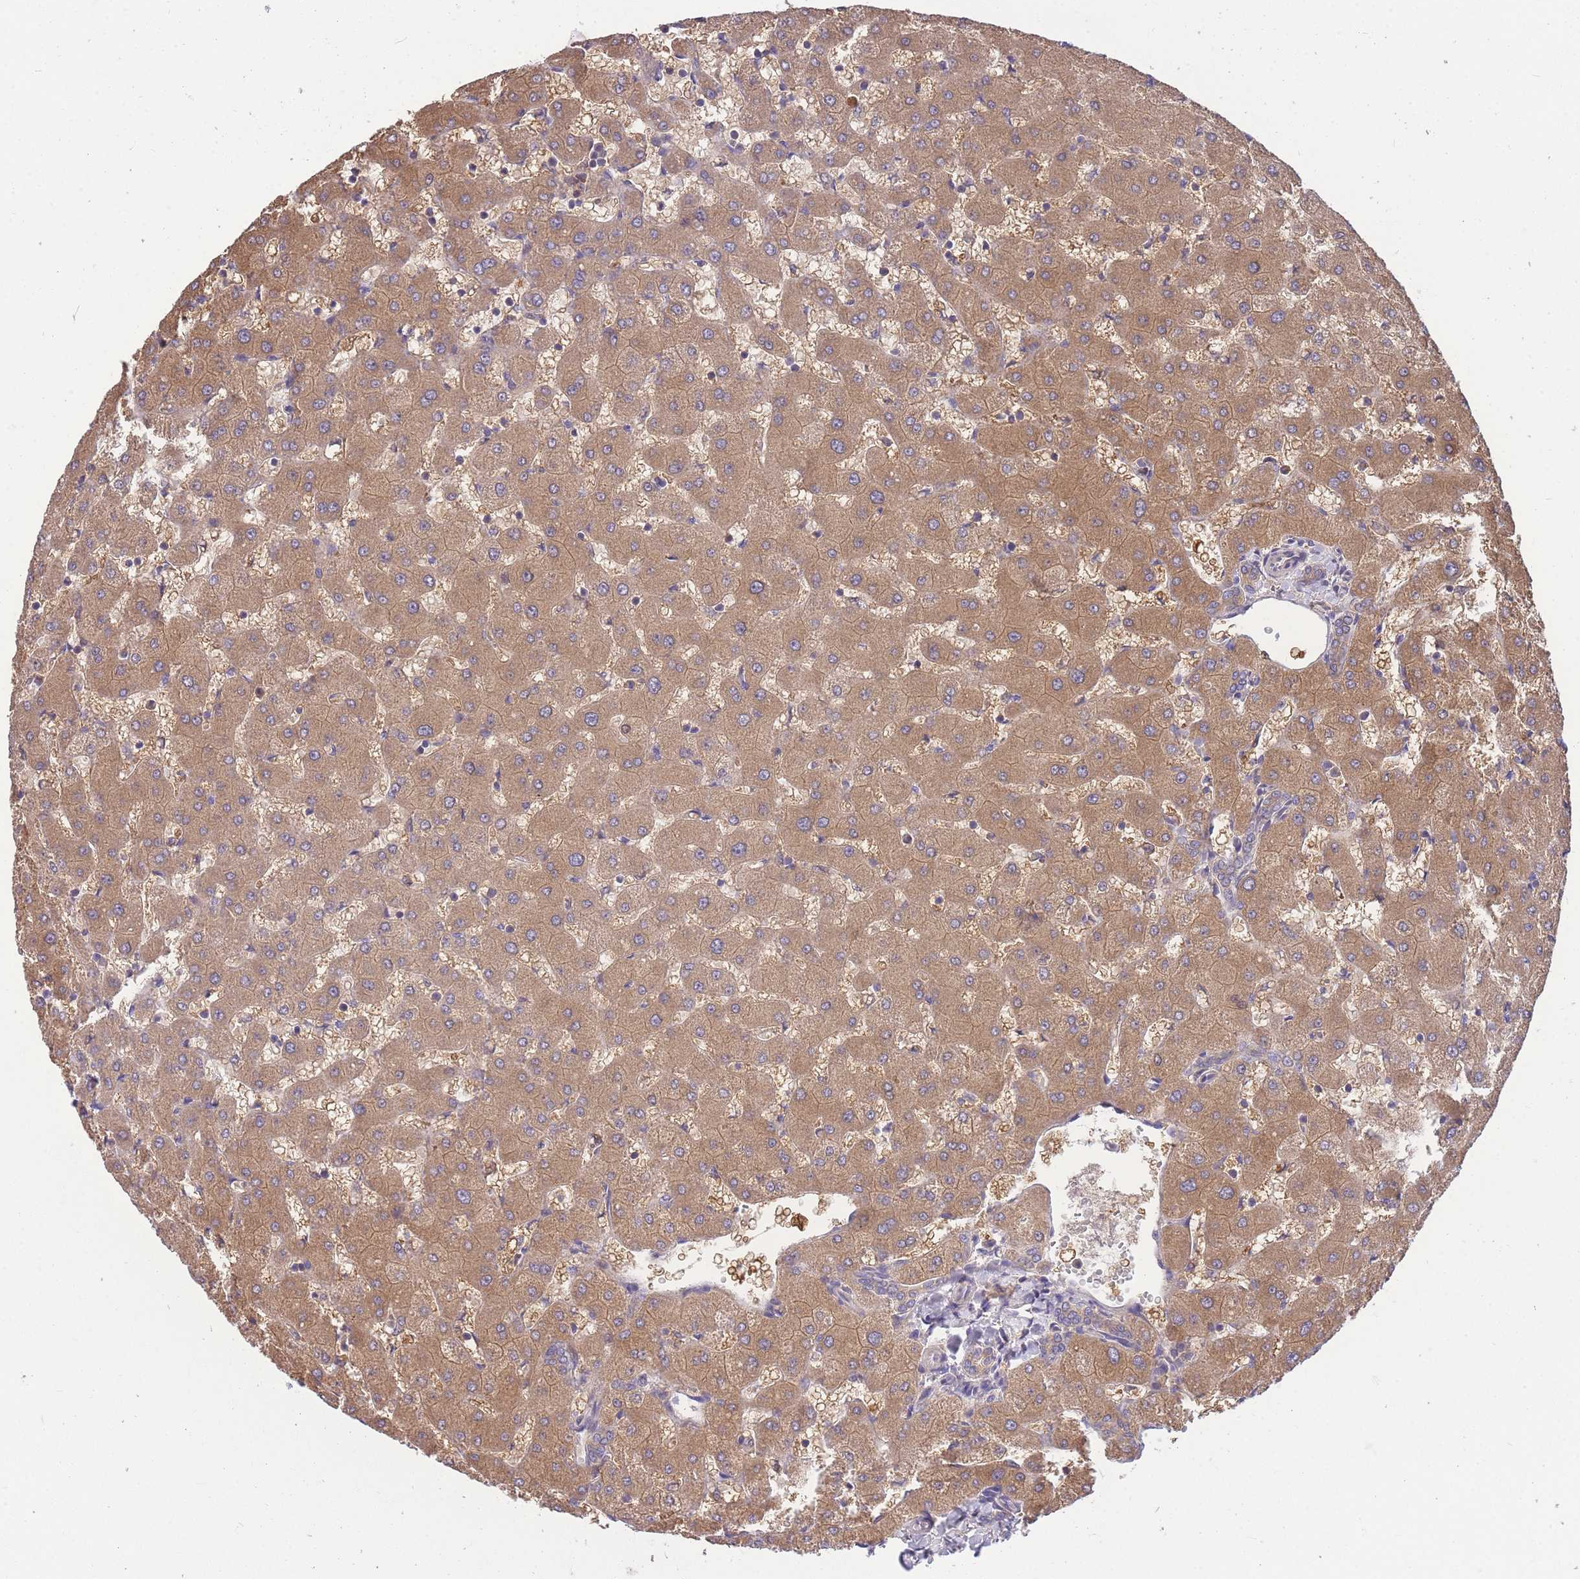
{"staining": {"intensity": "weak", "quantity": "25%-75%", "location": "cytoplasmic/membranous"}, "tissue": "liver", "cell_type": "Cholangiocytes", "image_type": "normal", "snomed": [{"axis": "morphology", "description": "Normal tissue, NOS"}, {"axis": "topography", "description": "Liver"}], "caption": "A high-resolution image shows IHC staining of unremarkable liver, which reveals weak cytoplasmic/membranous expression in approximately 25%-75% of cholangiocytes. Ihc stains the protein in brown and the nuclei are stained blue.", "gene": "OR5T1", "patient": {"sex": "female", "age": 63}}